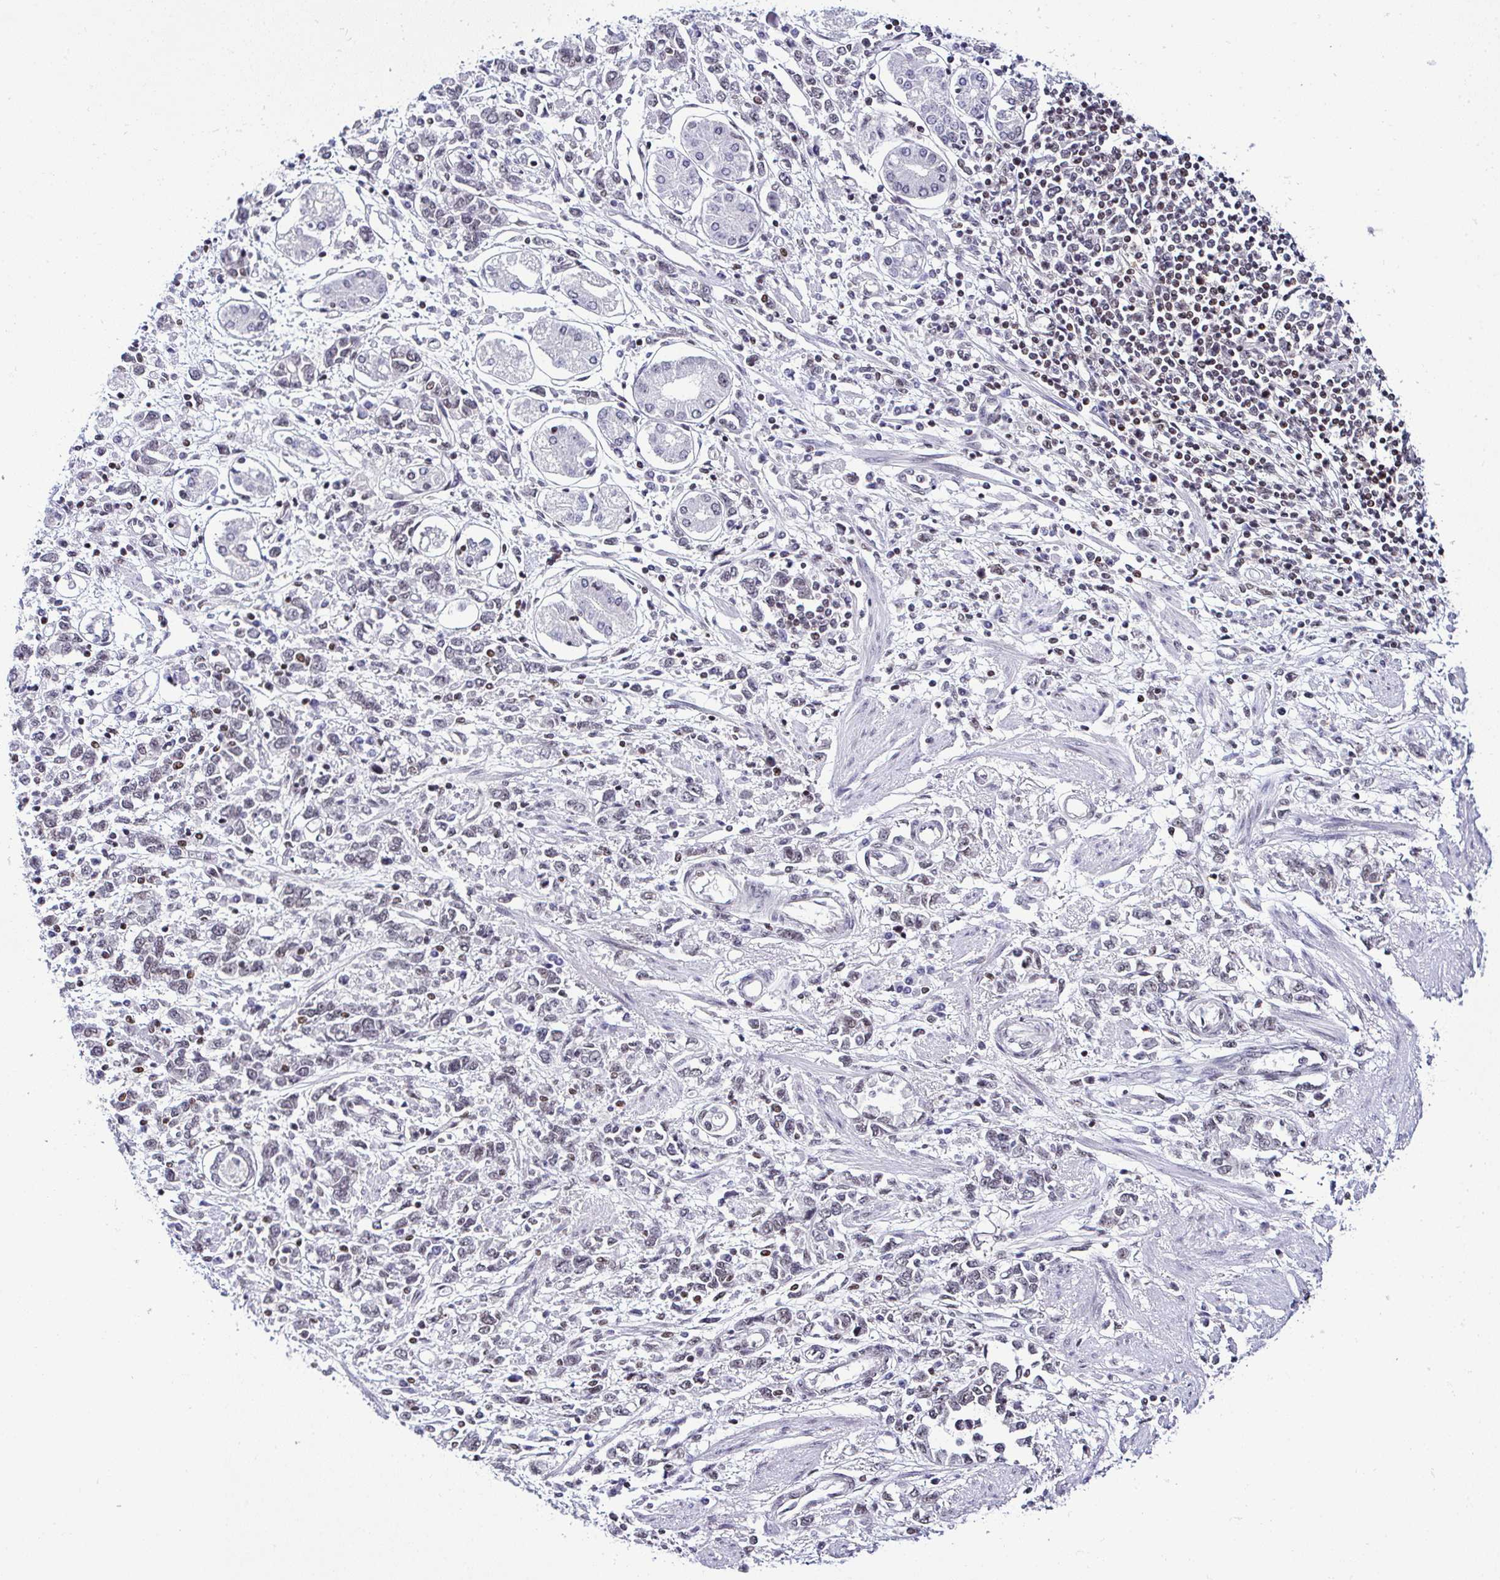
{"staining": {"intensity": "weak", "quantity": "25%-75%", "location": "nuclear"}, "tissue": "stomach cancer", "cell_type": "Tumor cells", "image_type": "cancer", "snomed": [{"axis": "morphology", "description": "Adenocarcinoma, NOS"}, {"axis": "topography", "description": "Stomach"}], "caption": "Stomach cancer stained for a protein reveals weak nuclear positivity in tumor cells.", "gene": "DR1", "patient": {"sex": "female", "age": 76}}